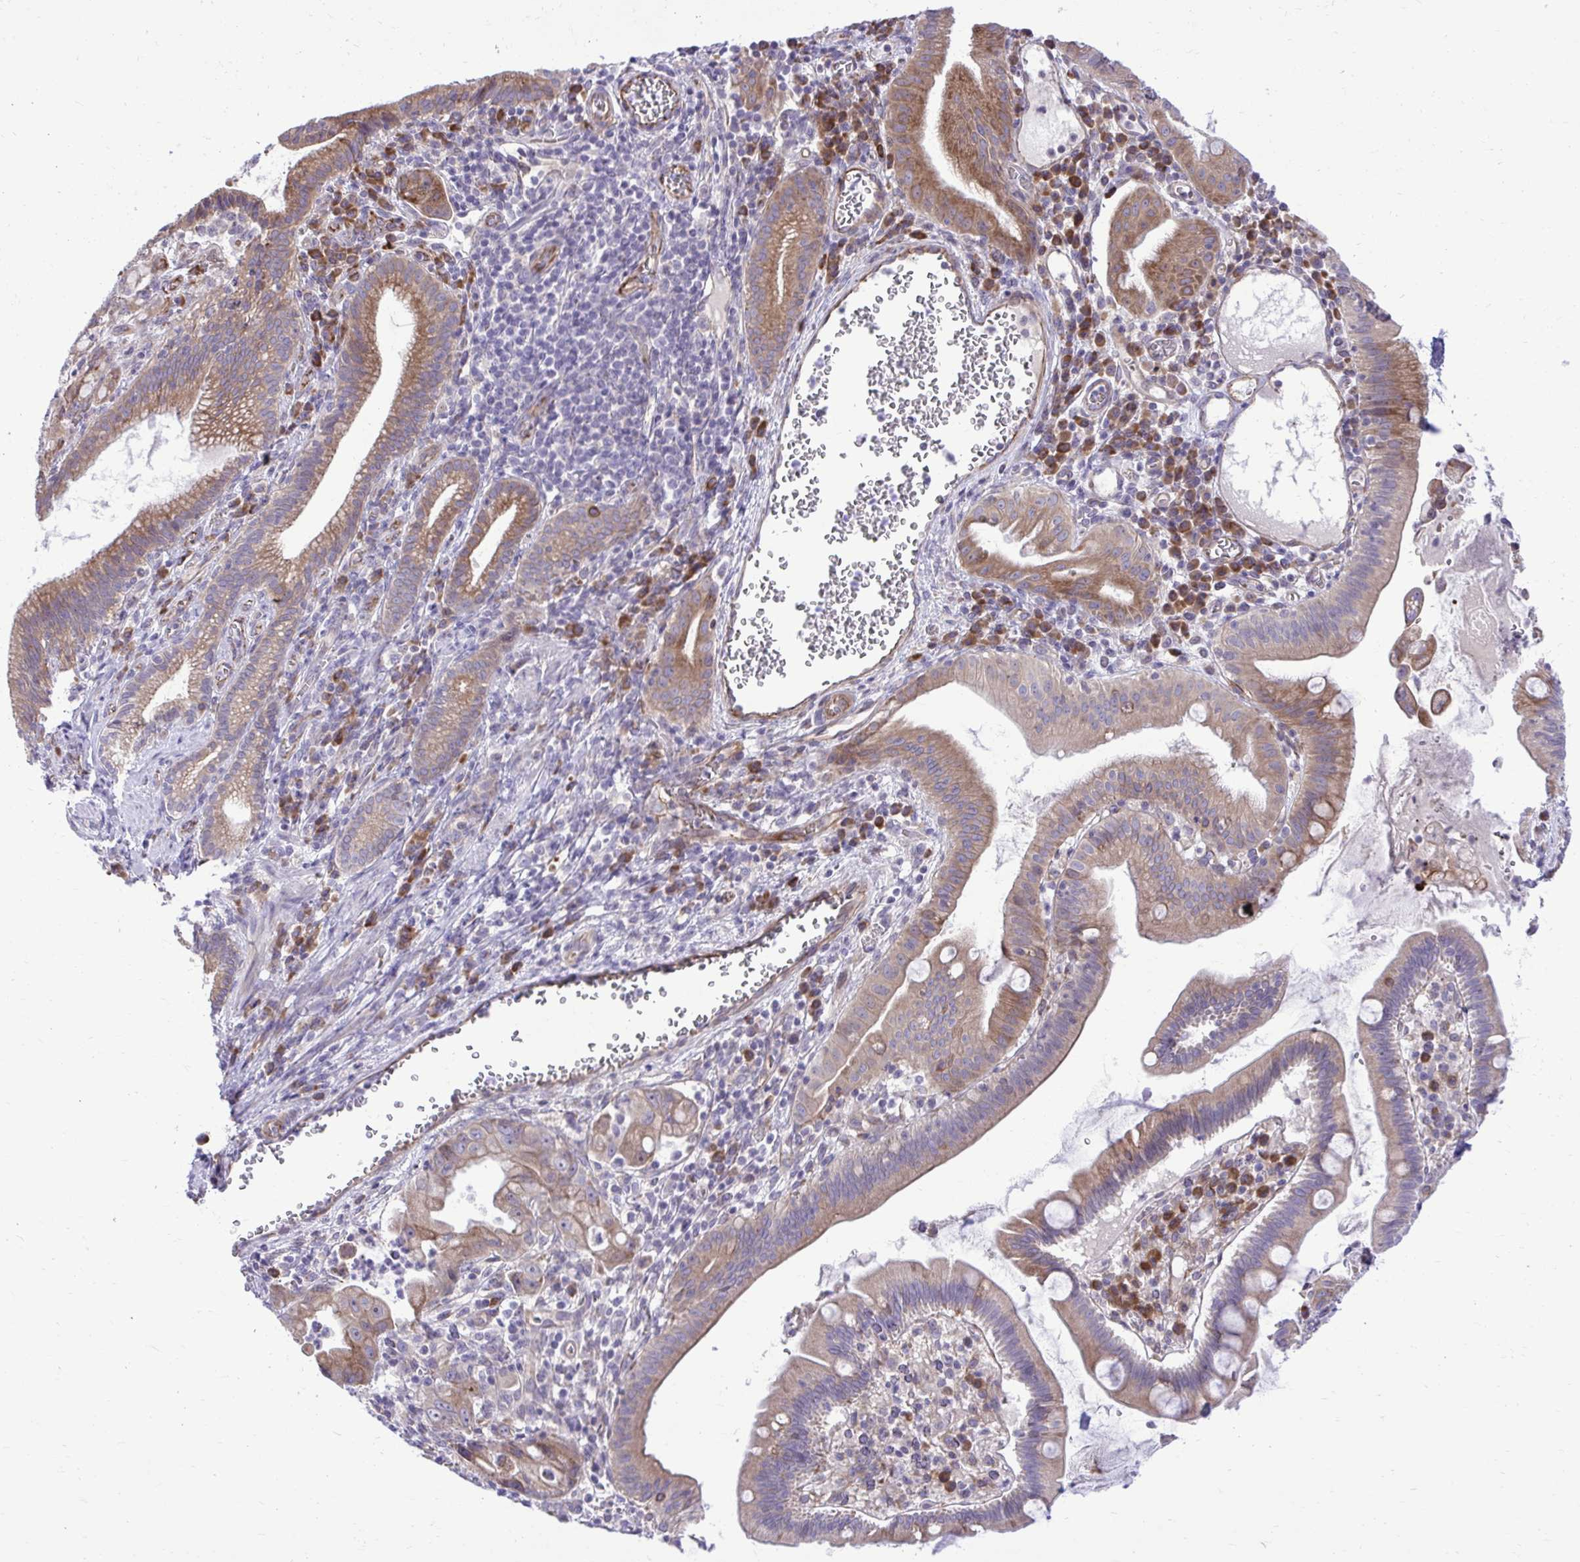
{"staining": {"intensity": "moderate", "quantity": ">75%", "location": "cytoplasmic/membranous"}, "tissue": "pancreatic cancer", "cell_type": "Tumor cells", "image_type": "cancer", "snomed": [{"axis": "morphology", "description": "Adenocarcinoma, NOS"}, {"axis": "topography", "description": "Pancreas"}], "caption": "Protein analysis of pancreatic cancer tissue displays moderate cytoplasmic/membranous expression in about >75% of tumor cells. (IHC, brightfield microscopy, high magnification).", "gene": "METTL9", "patient": {"sex": "male", "age": 68}}